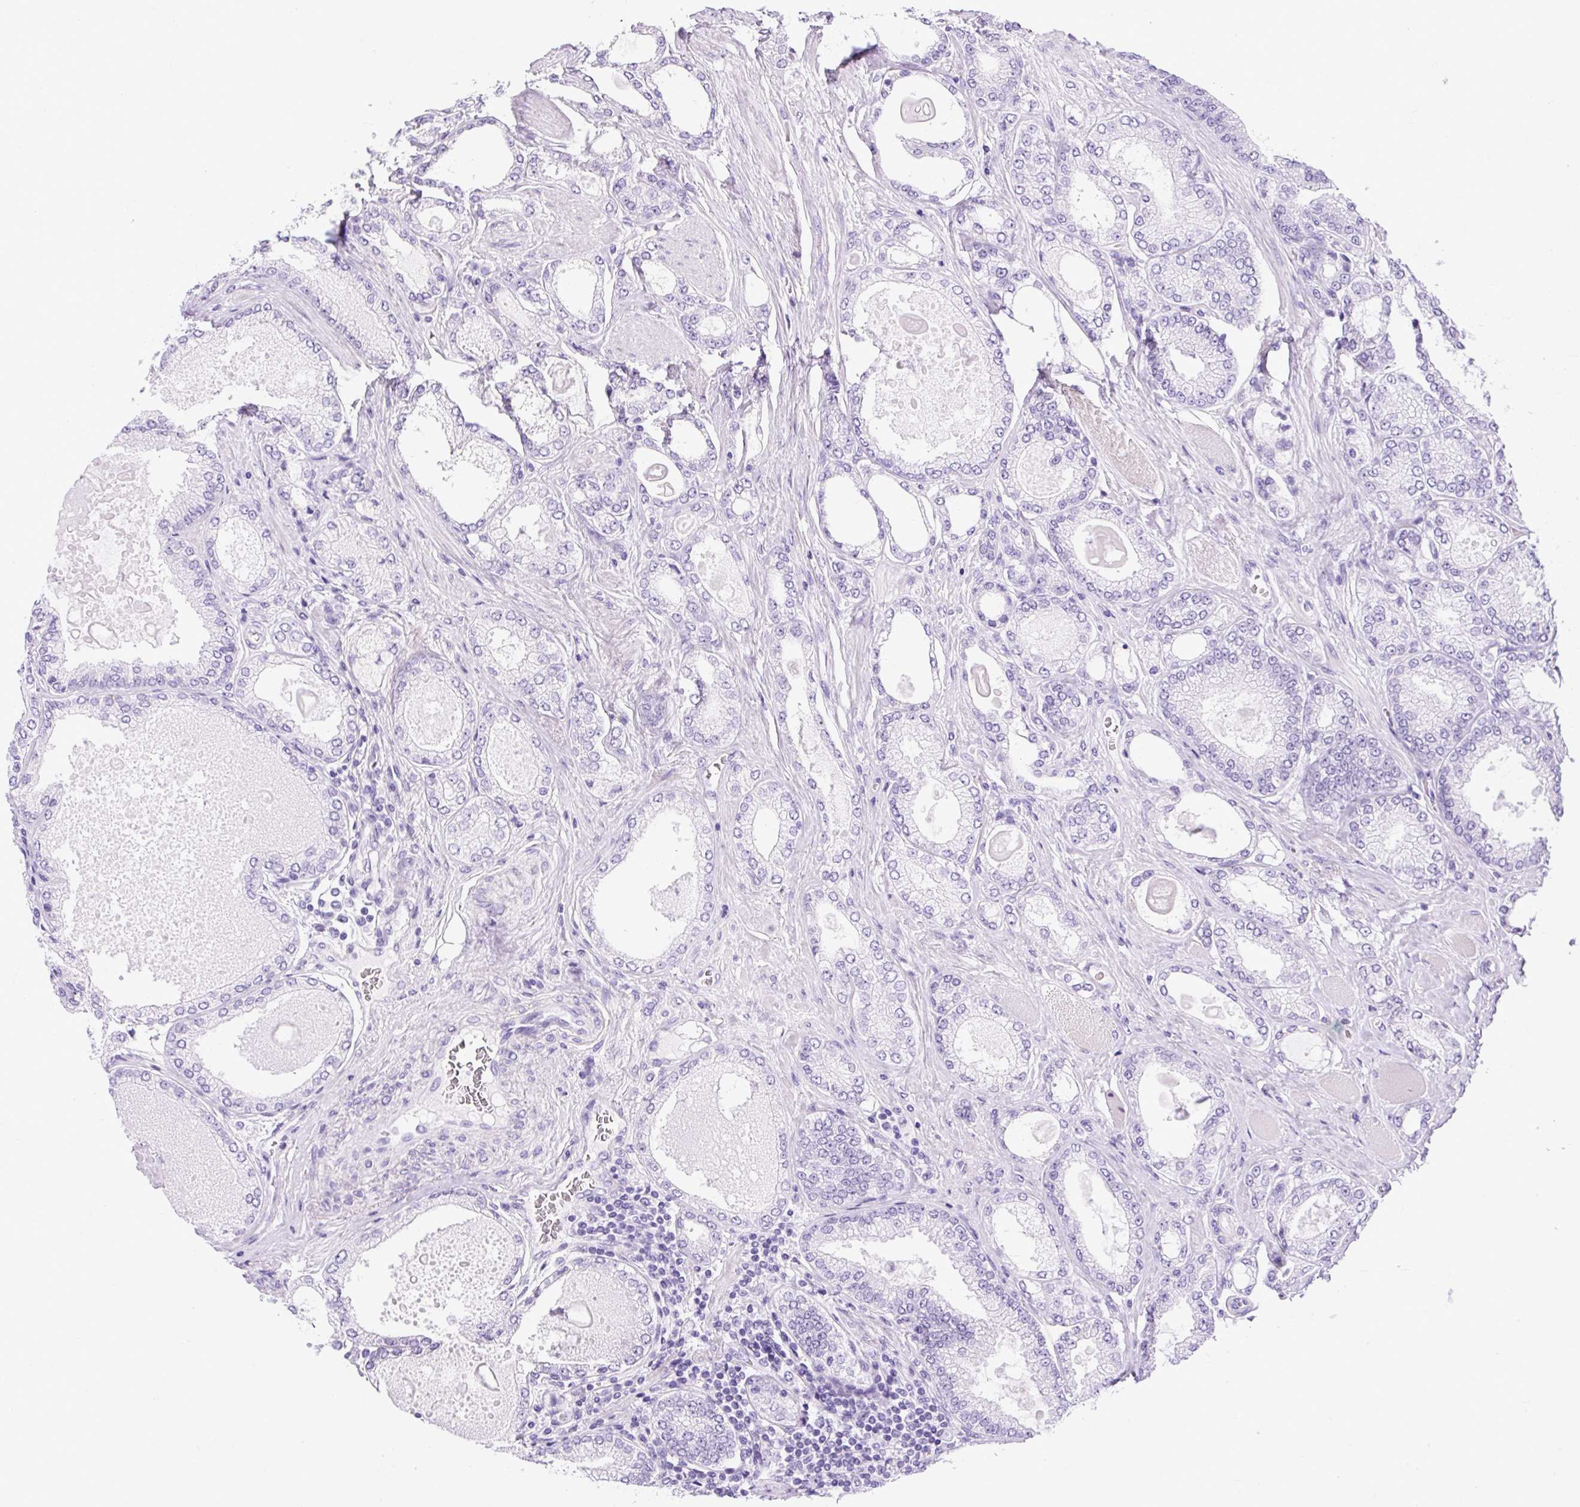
{"staining": {"intensity": "negative", "quantity": "none", "location": "none"}, "tissue": "prostate cancer", "cell_type": "Tumor cells", "image_type": "cancer", "snomed": [{"axis": "morphology", "description": "Adenocarcinoma, High grade"}, {"axis": "topography", "description": "Prostate"}], "caption": "This is an immunohistochemistry photomicrograph of prostate high-grade adenocarcinoma. There is no positivity in tumor cells.", "gene": "UPP1", "patient": {"sex": "male", "age": 68}}